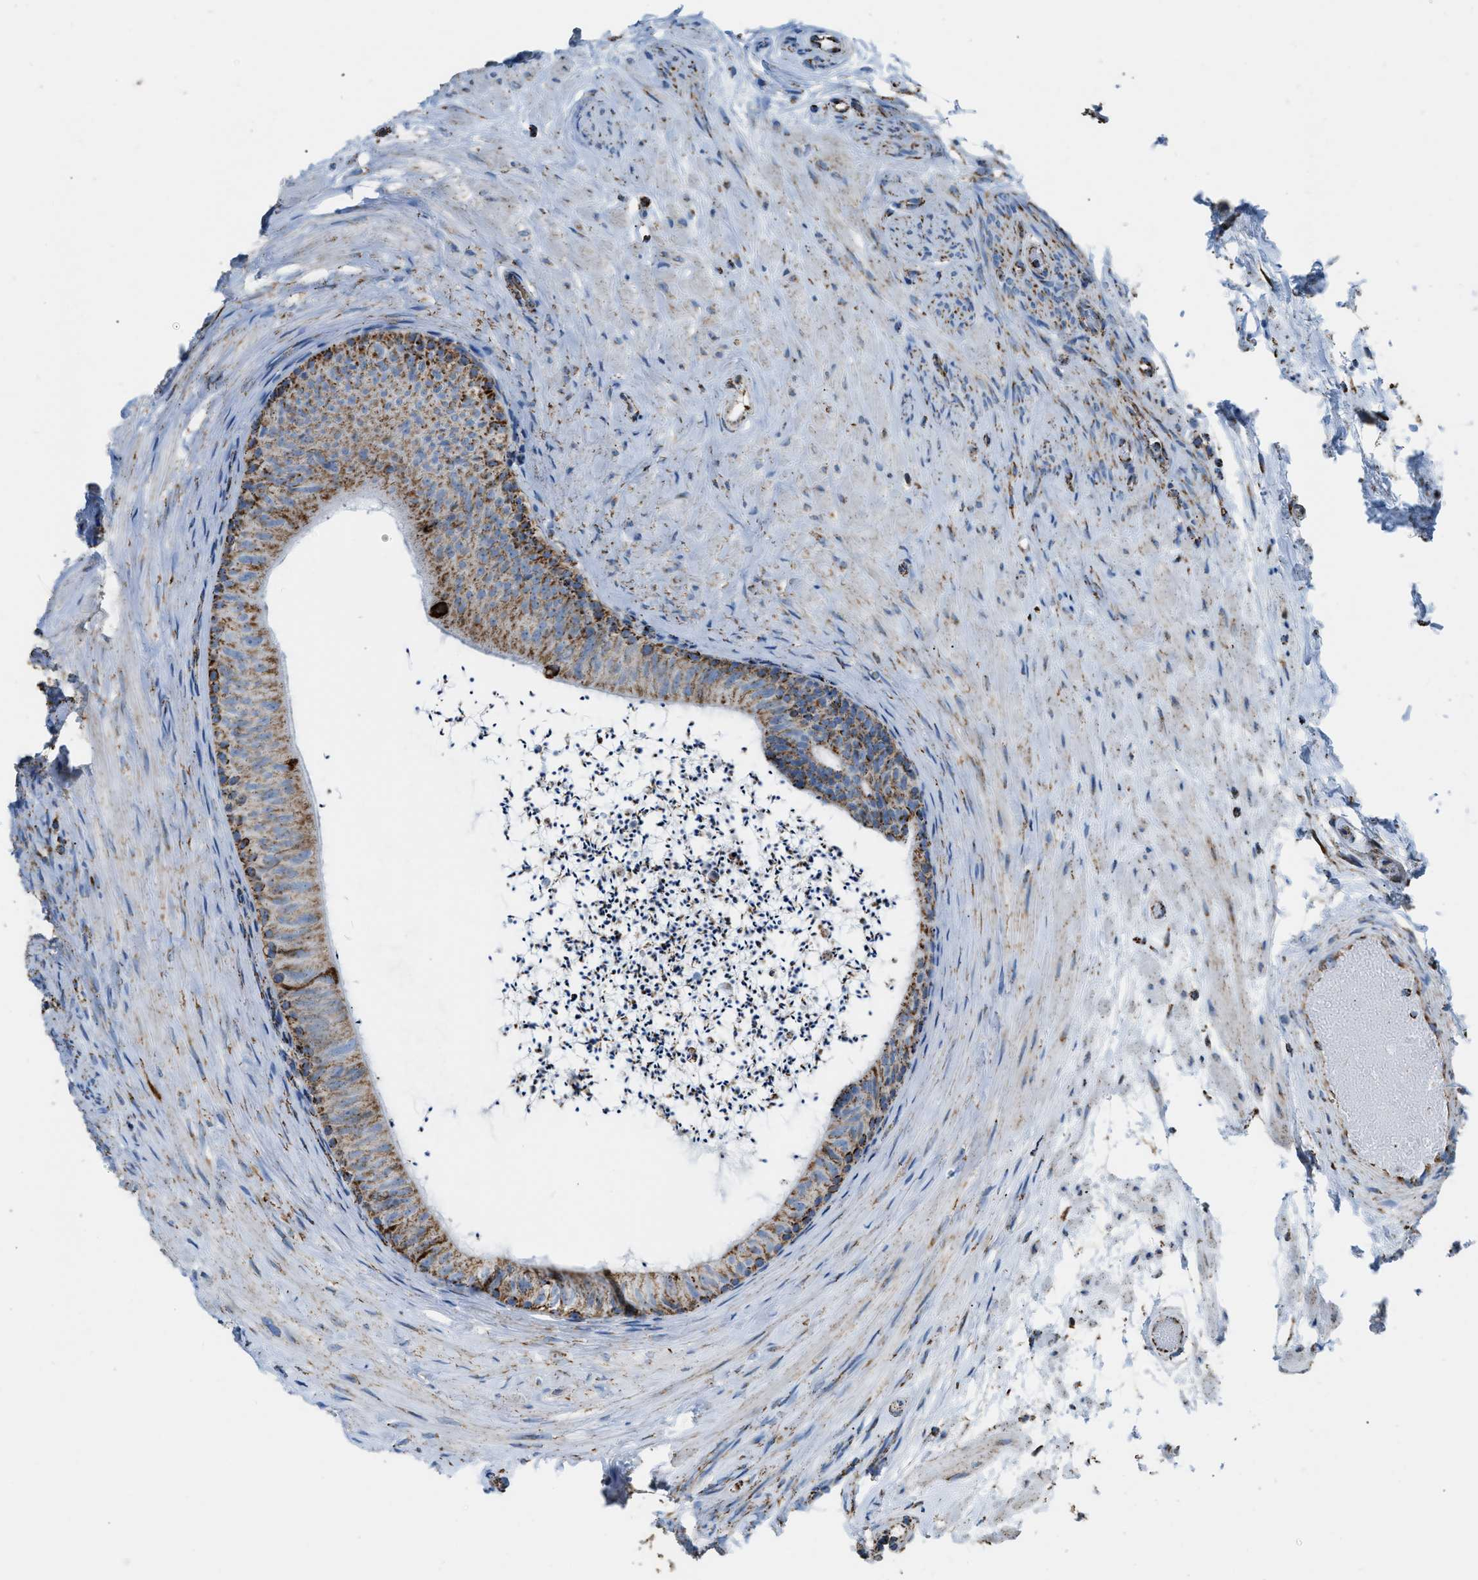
{"staining": {"intensity": "moderate", "quantity": ">75%", "location": "cytoplasmic/membranous"}, "tissue": "epididymis", "cell_type": "Glandular cells", "image_type": "normal", "snomed": [{"axis": "morphology", "description": "Normal tissue, NOS"}, {"axis": "topography", "description": "Epididymis"}], "caption": "A micrograph of human epididymis stained for a protein shows moderate cytoplasmic/membranous brown staining in glandular cells. The staining was performed using DAB, with brown indicating positive protein expression. Nuclei are stained blue with hematoxylin.", "gene": "ETFB", "patient": {"sex": "male", "age": 56}}